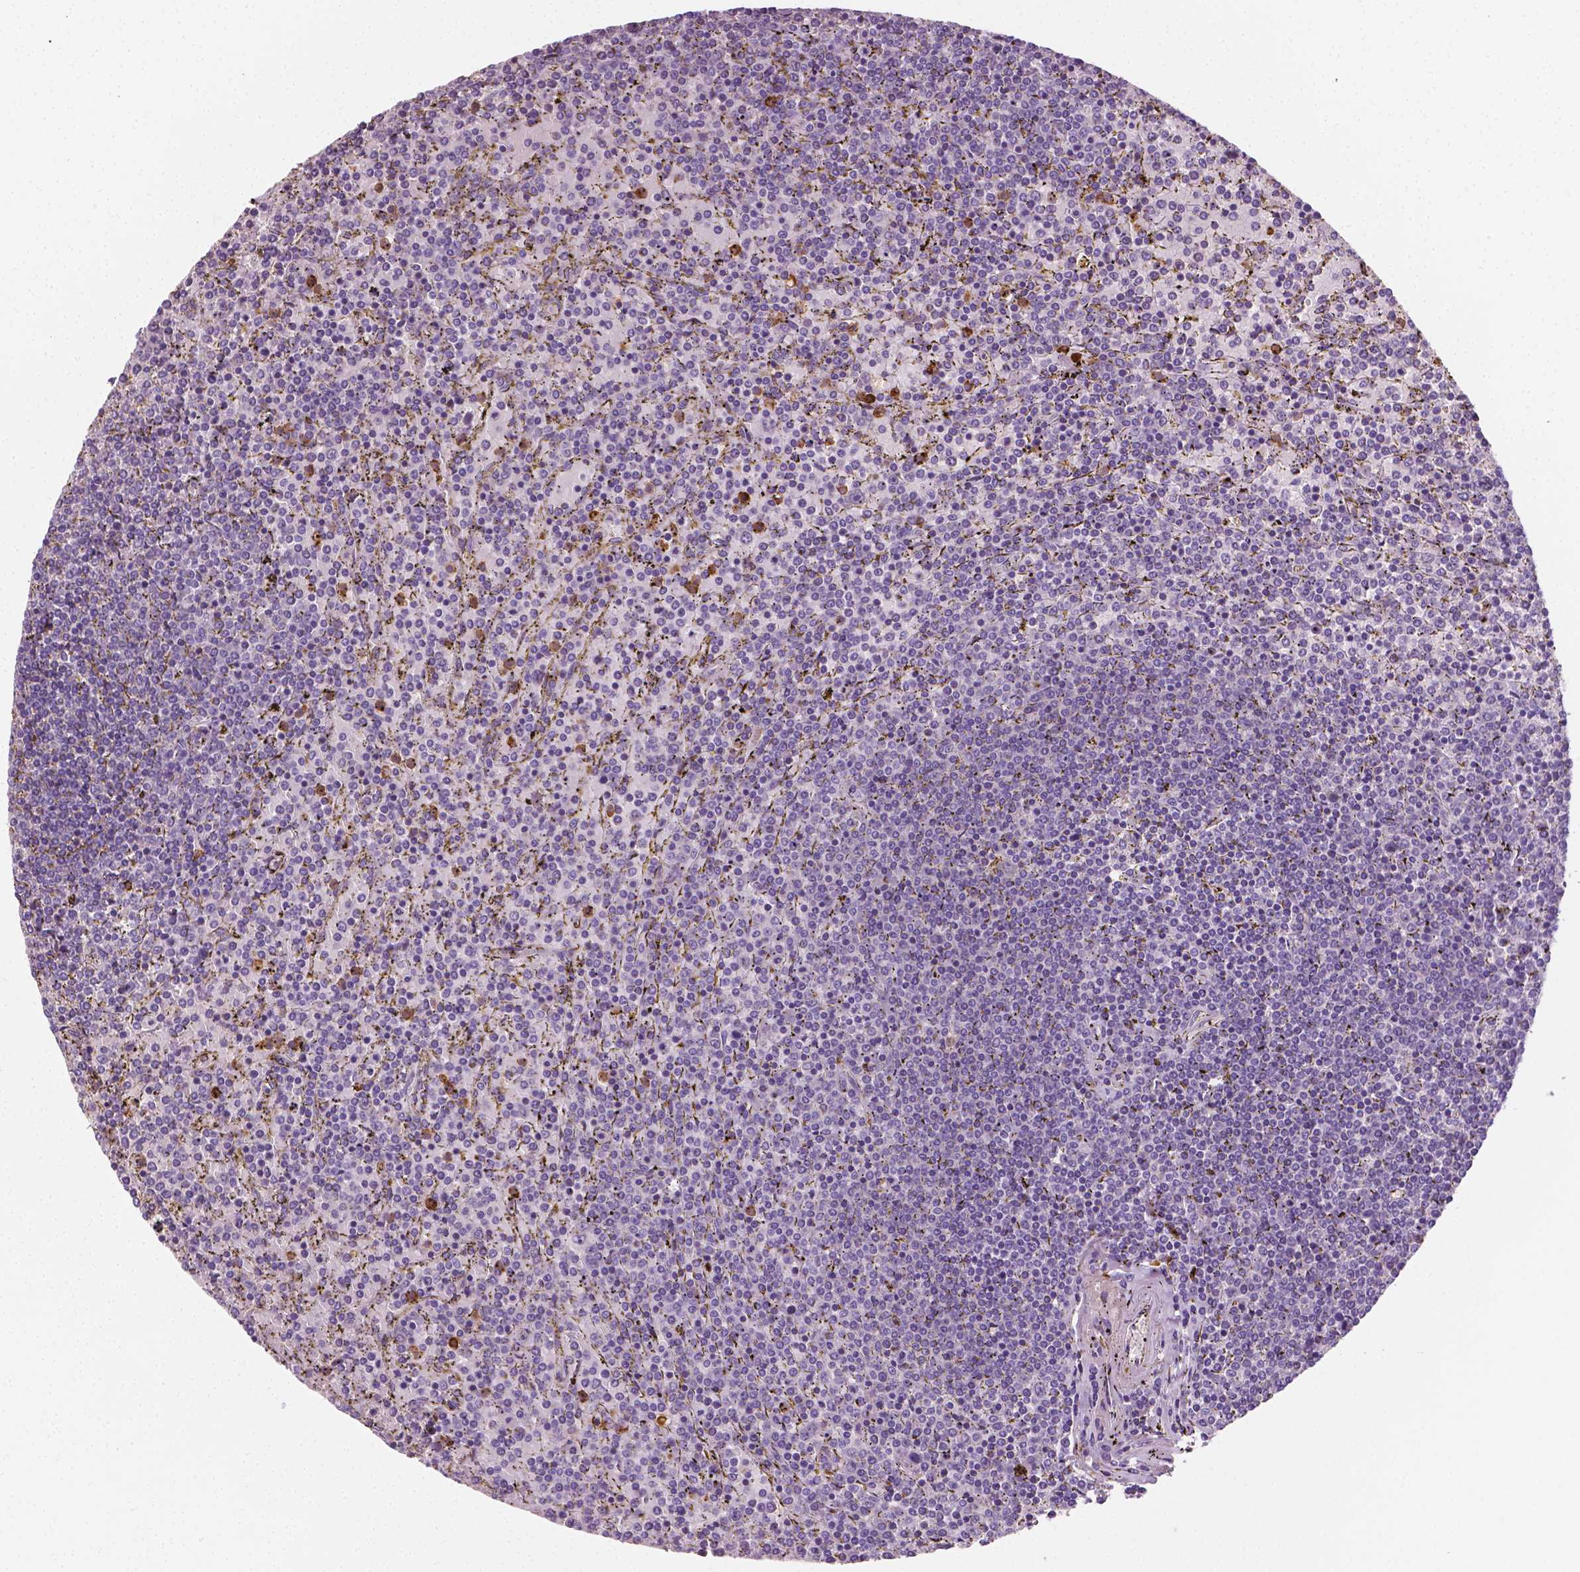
{"staining": {"intensity": "negative", "quantity": "none", "location": "none"}, "tissue": "lymphoma", "cell_type": "Tumor cells", "image_type": "cancer", "snomed": [{"axis": "morphology", "description": "Malignant lymphoma, non-Hodgkin's type, Low grade"}, {"axis": "topography", "description": "Spleen"}], "caption": "Lymphoma was stained to show a protein in brown. There is no significant positivity in tumor cells.", "gene": "PTX3", "patient": {"sex": "female", "age": 77}}